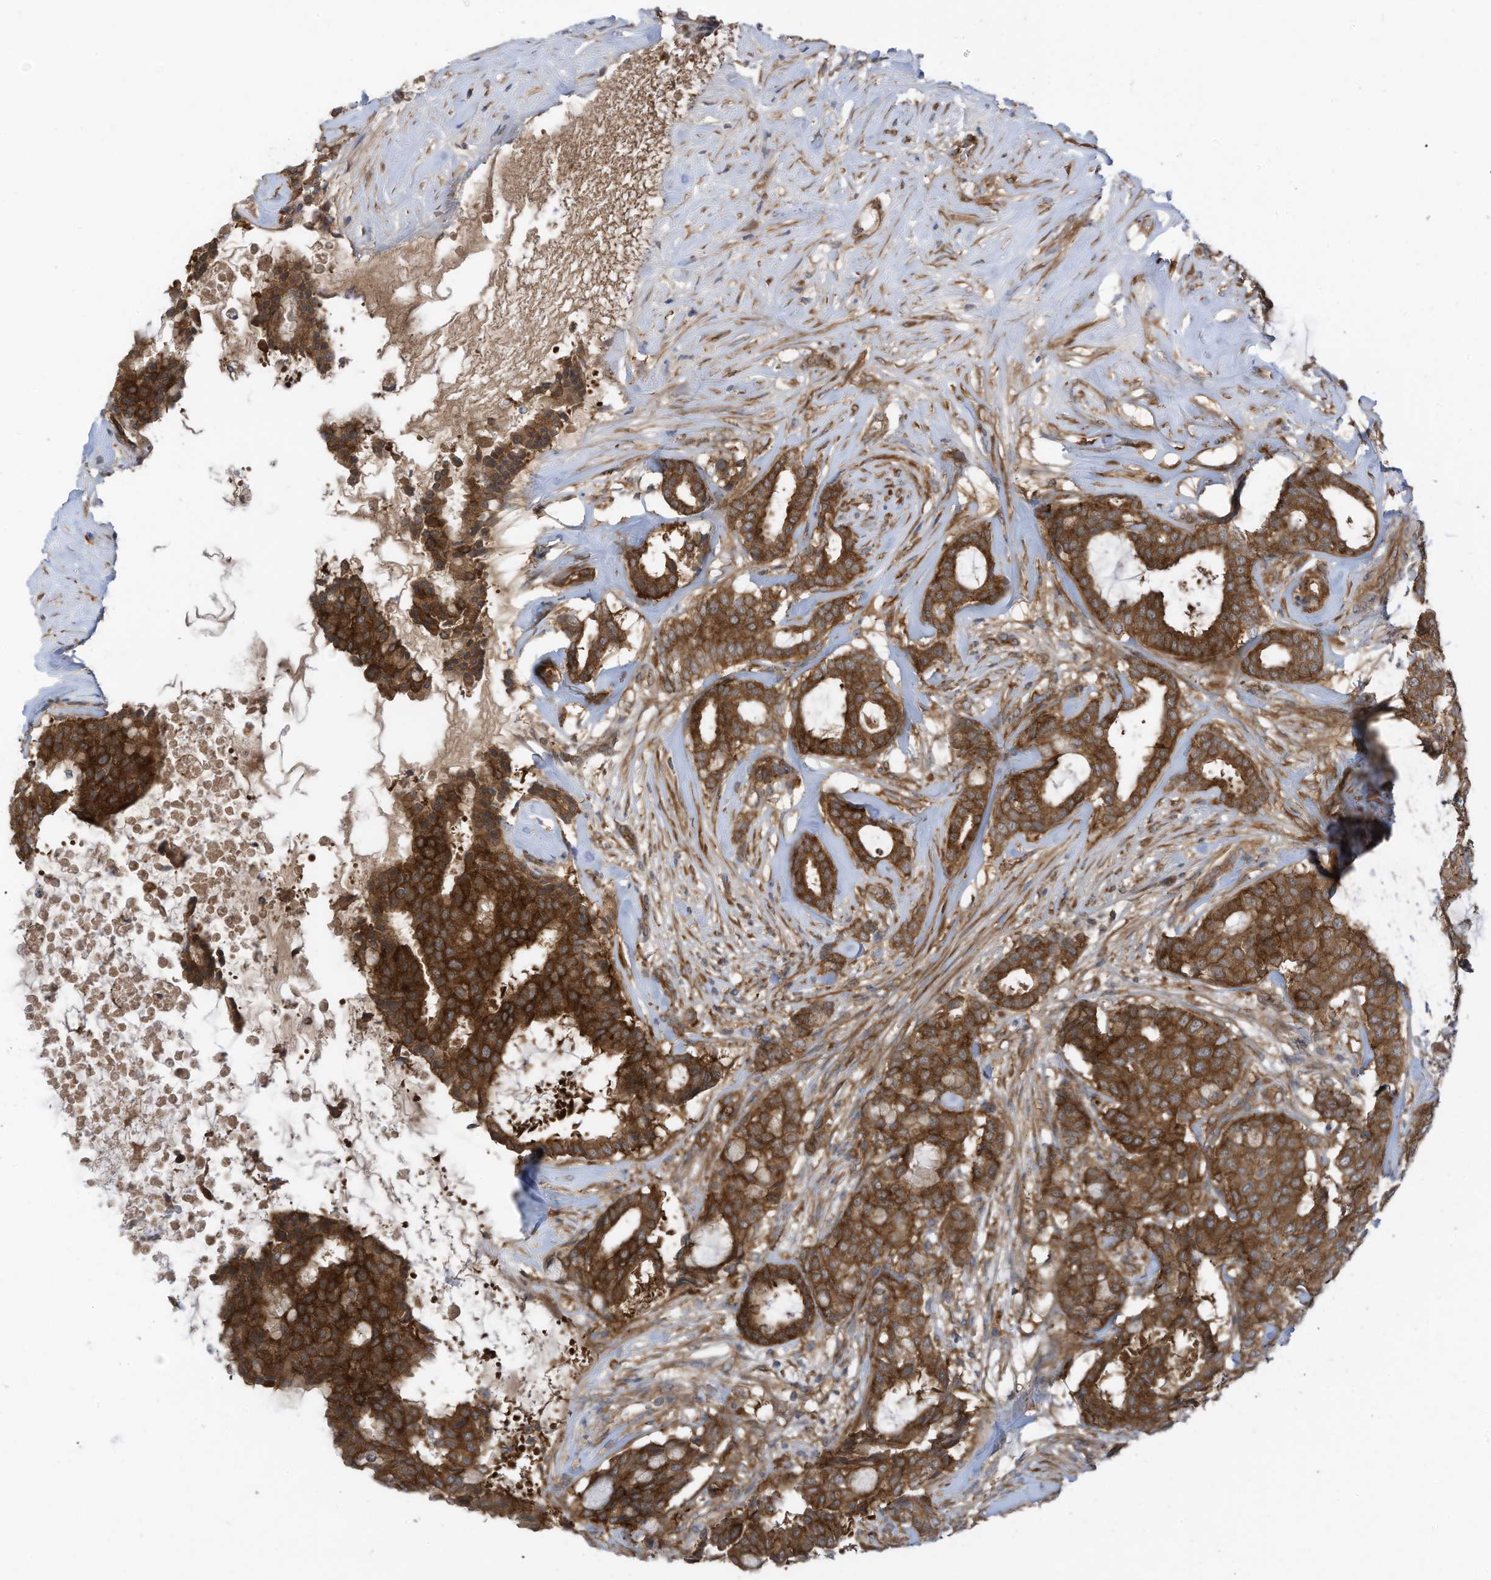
{"staining": {"intensity": "strong", "quantity": ">75%", "location": "cytoplasmic/membranous"}, "tissue": "breast cancer", "cell_type": "Tumor cells", "image_type": "cancer", "snomed": [{"axis": "morphology", "description": "Duct carcinoma"}, {"axis": "topography", "description": "Breast"}], "caption": "Immunohistochemical staining of human breast cancer exhibits high levels of strong cytoplasmic/membranous protein positivity in about >75% of tumor cells. The protein is stained brown, and the nuclei are stained in blue (DAB IHC with brightfield microscopy, high magnification).", "gene": "REPS1", "patient": {"sex": "female", "age": 75}}